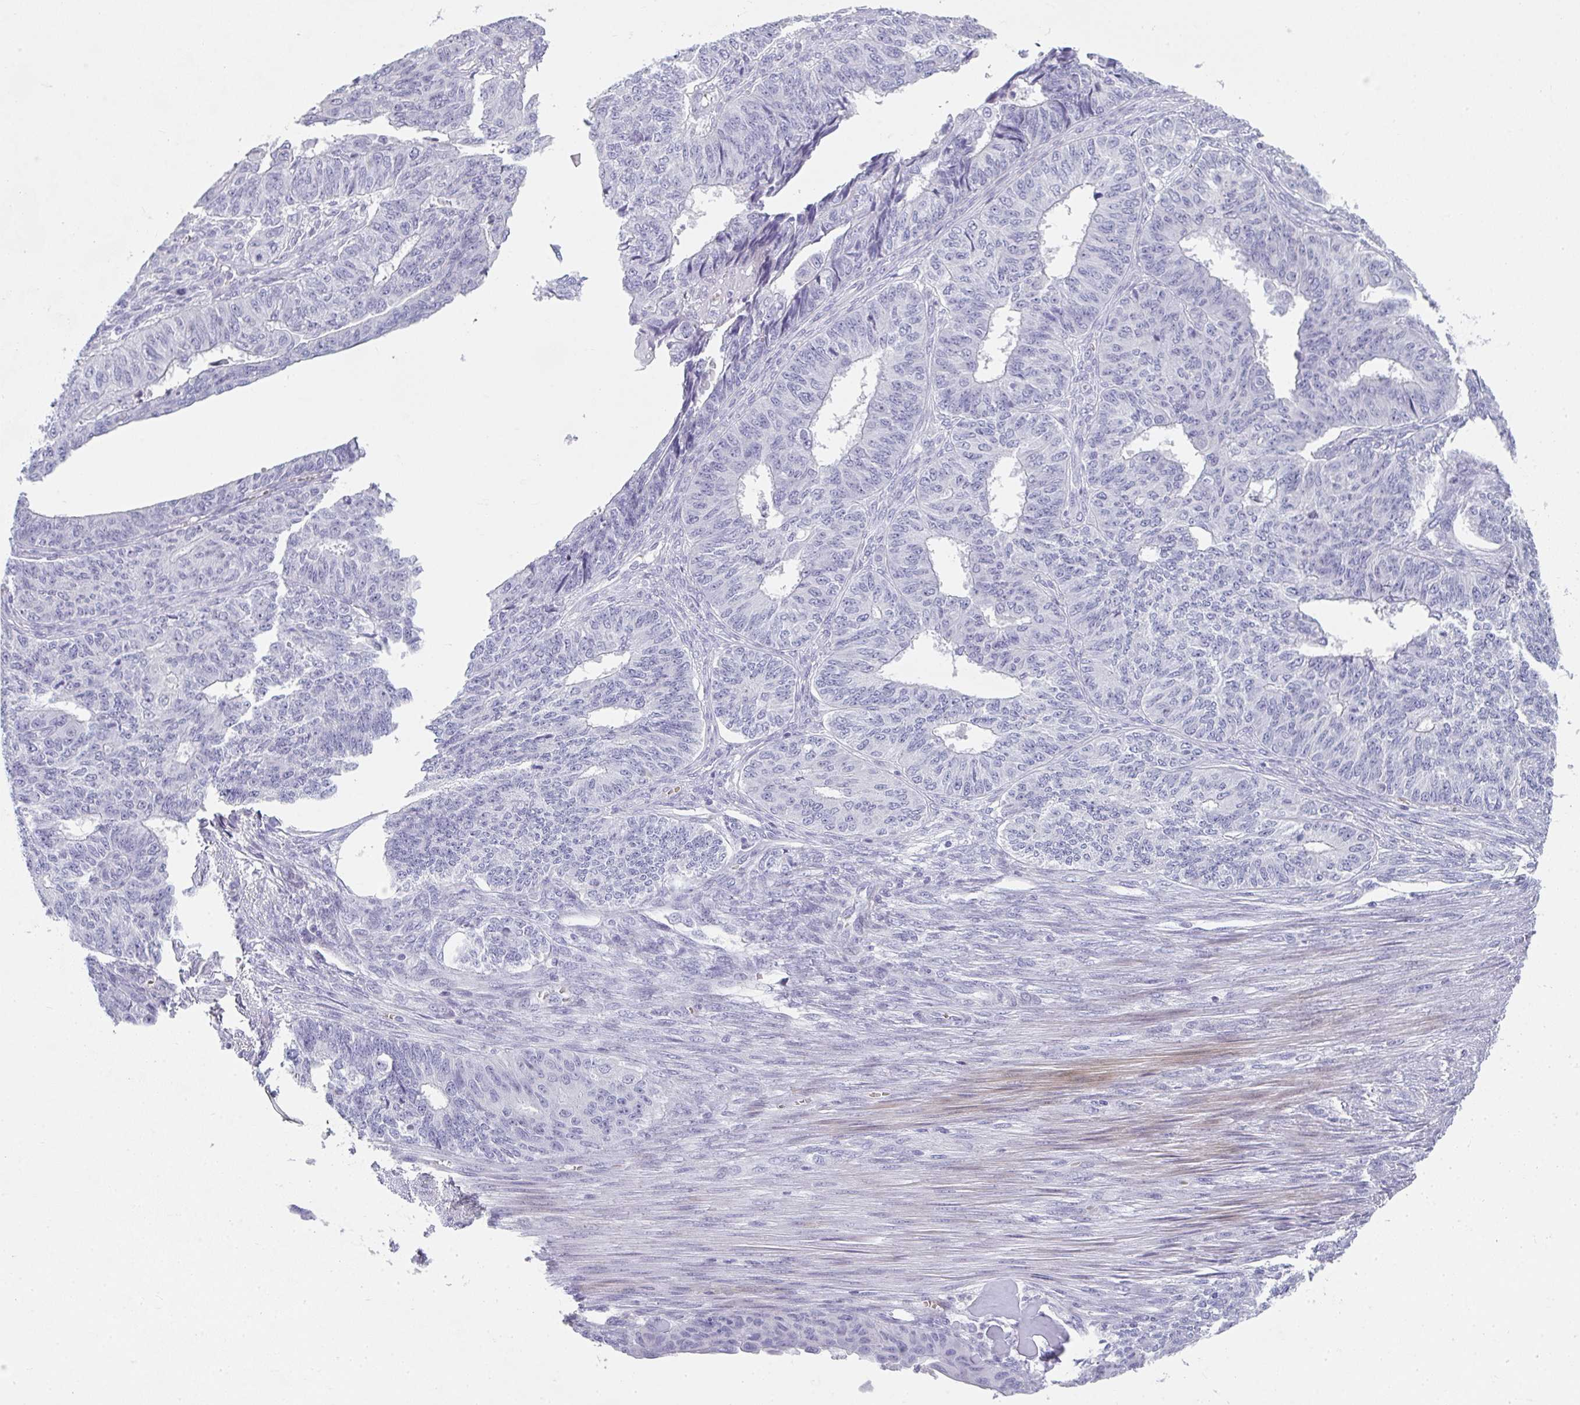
{"staining": {"intensity": "negative", "quantity": "none", "location": "none"}, "tissue": "endometrial cancer", "cell_type": "Tumor cells", "image_type": "cancer", "snomed": [{"axis": "morphology", "description": "Adenocarcinoma, NOS"}, {"axis": "topography", "description": "Endometrium"}], "caption": "Immunohistochemistry micrograph of endometrial adenocarcinoma stained for a protein (brown), which exhibits no positivity in tumor cells.", "gene": "NEU2", "patient": {"sex": "female", "age": 32}}